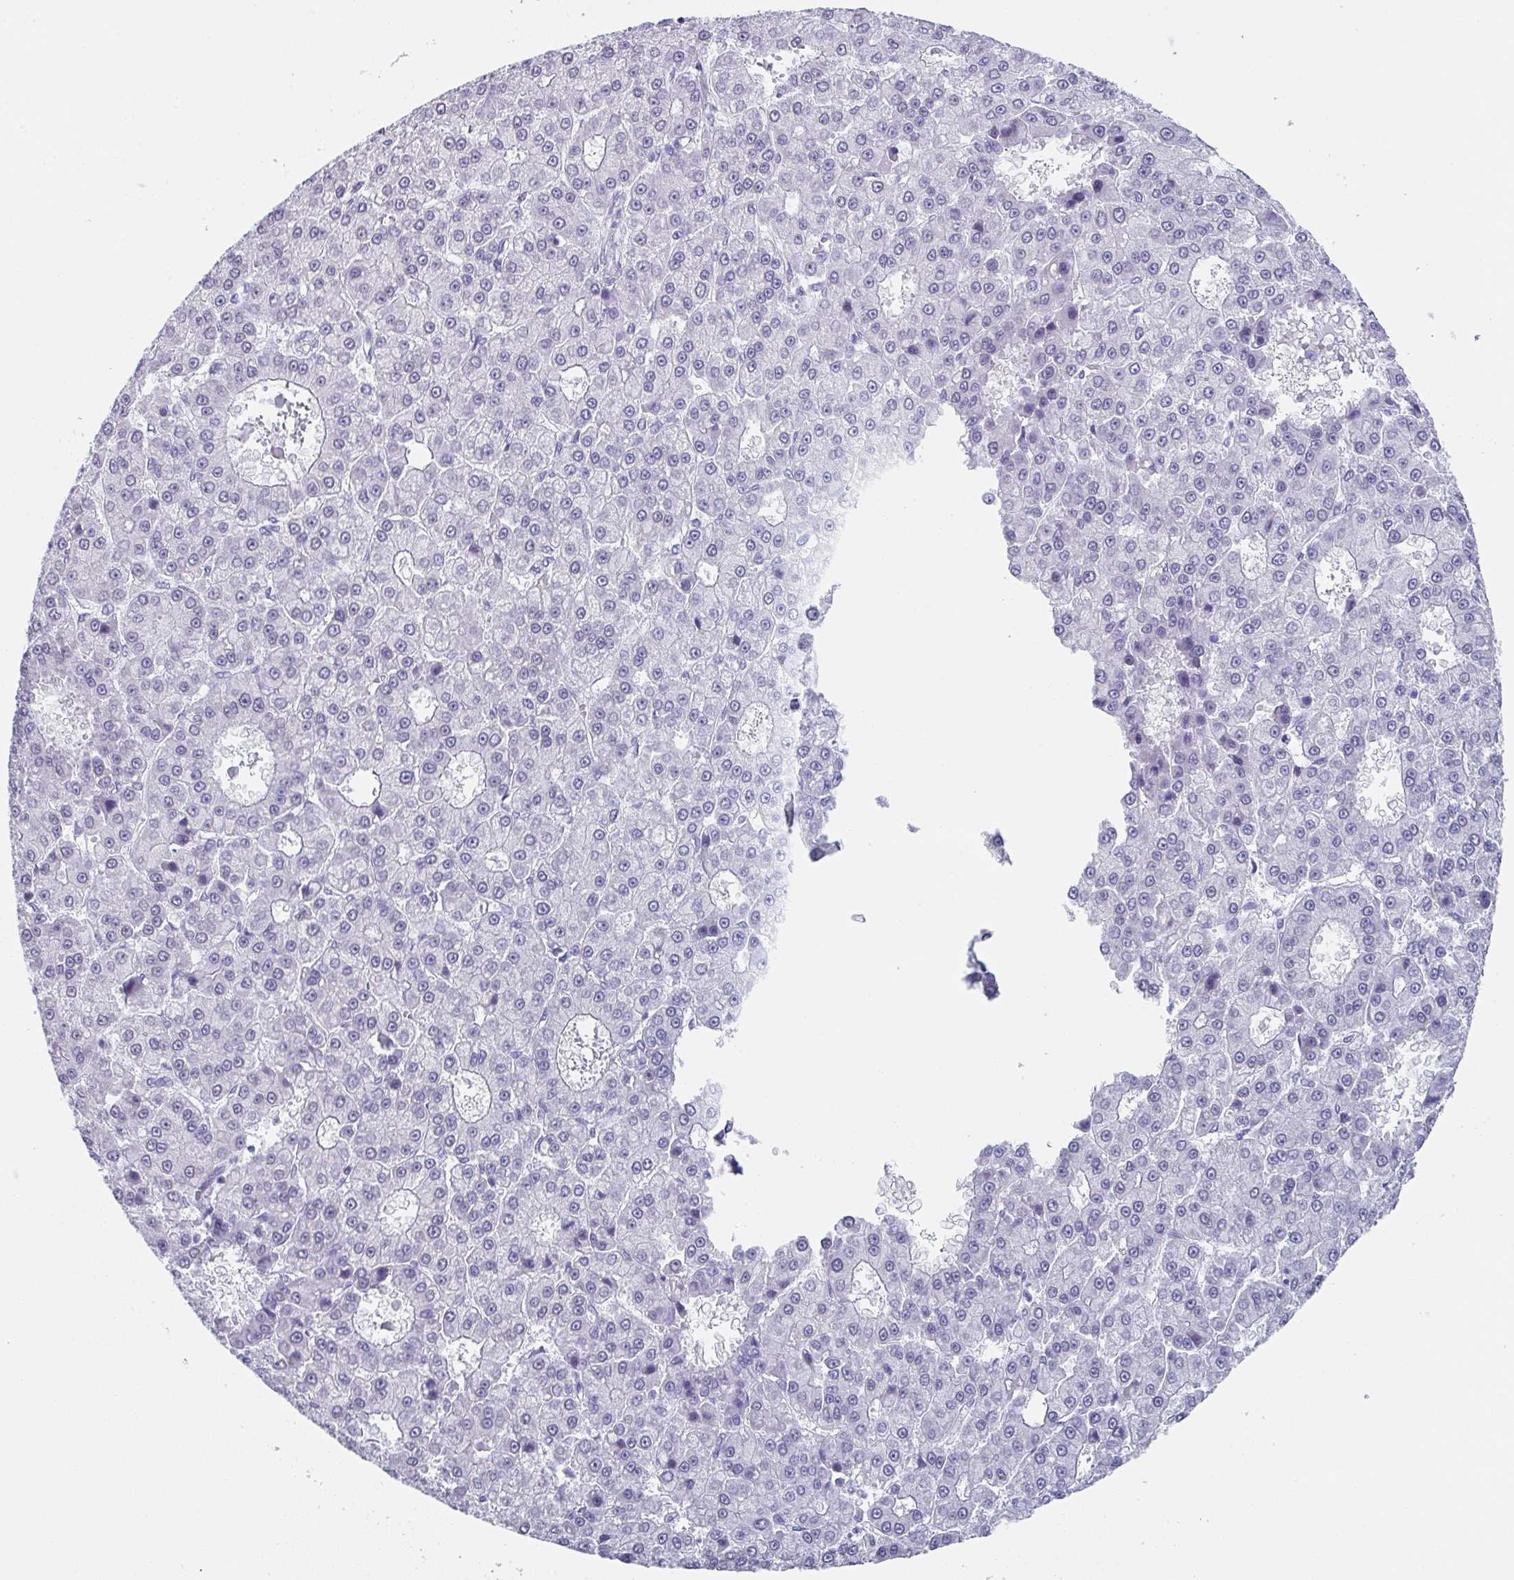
{"staining": {"intensity": "negative", "quantity": "none", "location": "none"}, "tissue": "liver cancer", "cell_type": "Tumor cells", "image_type": "cancer", "snomed": [{"axis": "morphology", "description": "Carcinoma, Hepatocellular, NOS"}, {"axis": "topography", "description": "Liver"}], "caption": "Hepatocellular carcinoma (liver) was stained to show a protein in brown. There is no significant staining in tumor cells.", "gene": "DYDC2", "patient": {"sex": "male", "age": 70}}